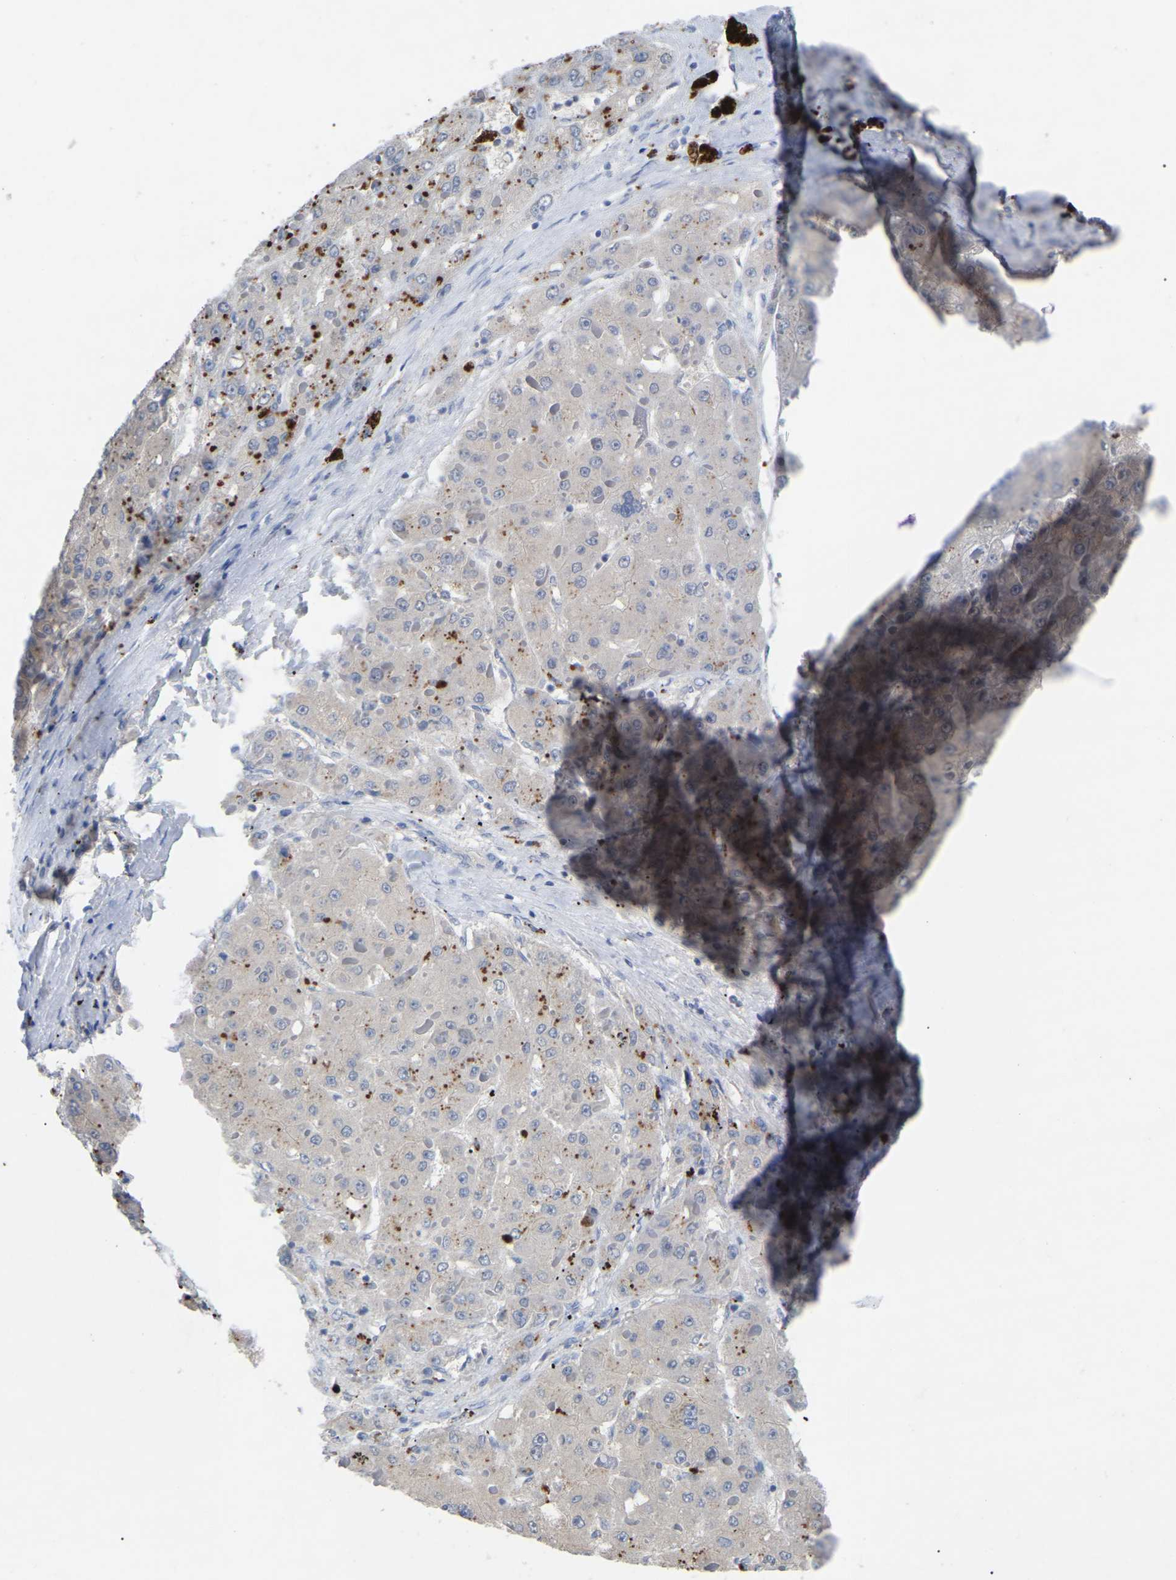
{"staining": {"intensity": "negative", "quantity": "none", "location": "none"}, "tissue": "liver cancer", "cell_type": "Tumor cells", "image_type": "cancer", "snomed": [{"axis": "morphology", "description": "Carcinoma, Hepatocellular, NOS"}, {"axis": "topography", "description": "Liver"}], "caption": "Immunohistochemical staining of human hepatocellular carcinoma (liver) shows no significant staining in tumor cells. The staining is performed using DAB brown chromogen with nuclei counter-stained in using hematoxylin.", "gene": "SMPD2", "patient": {"sex": "female", "age": 73}}